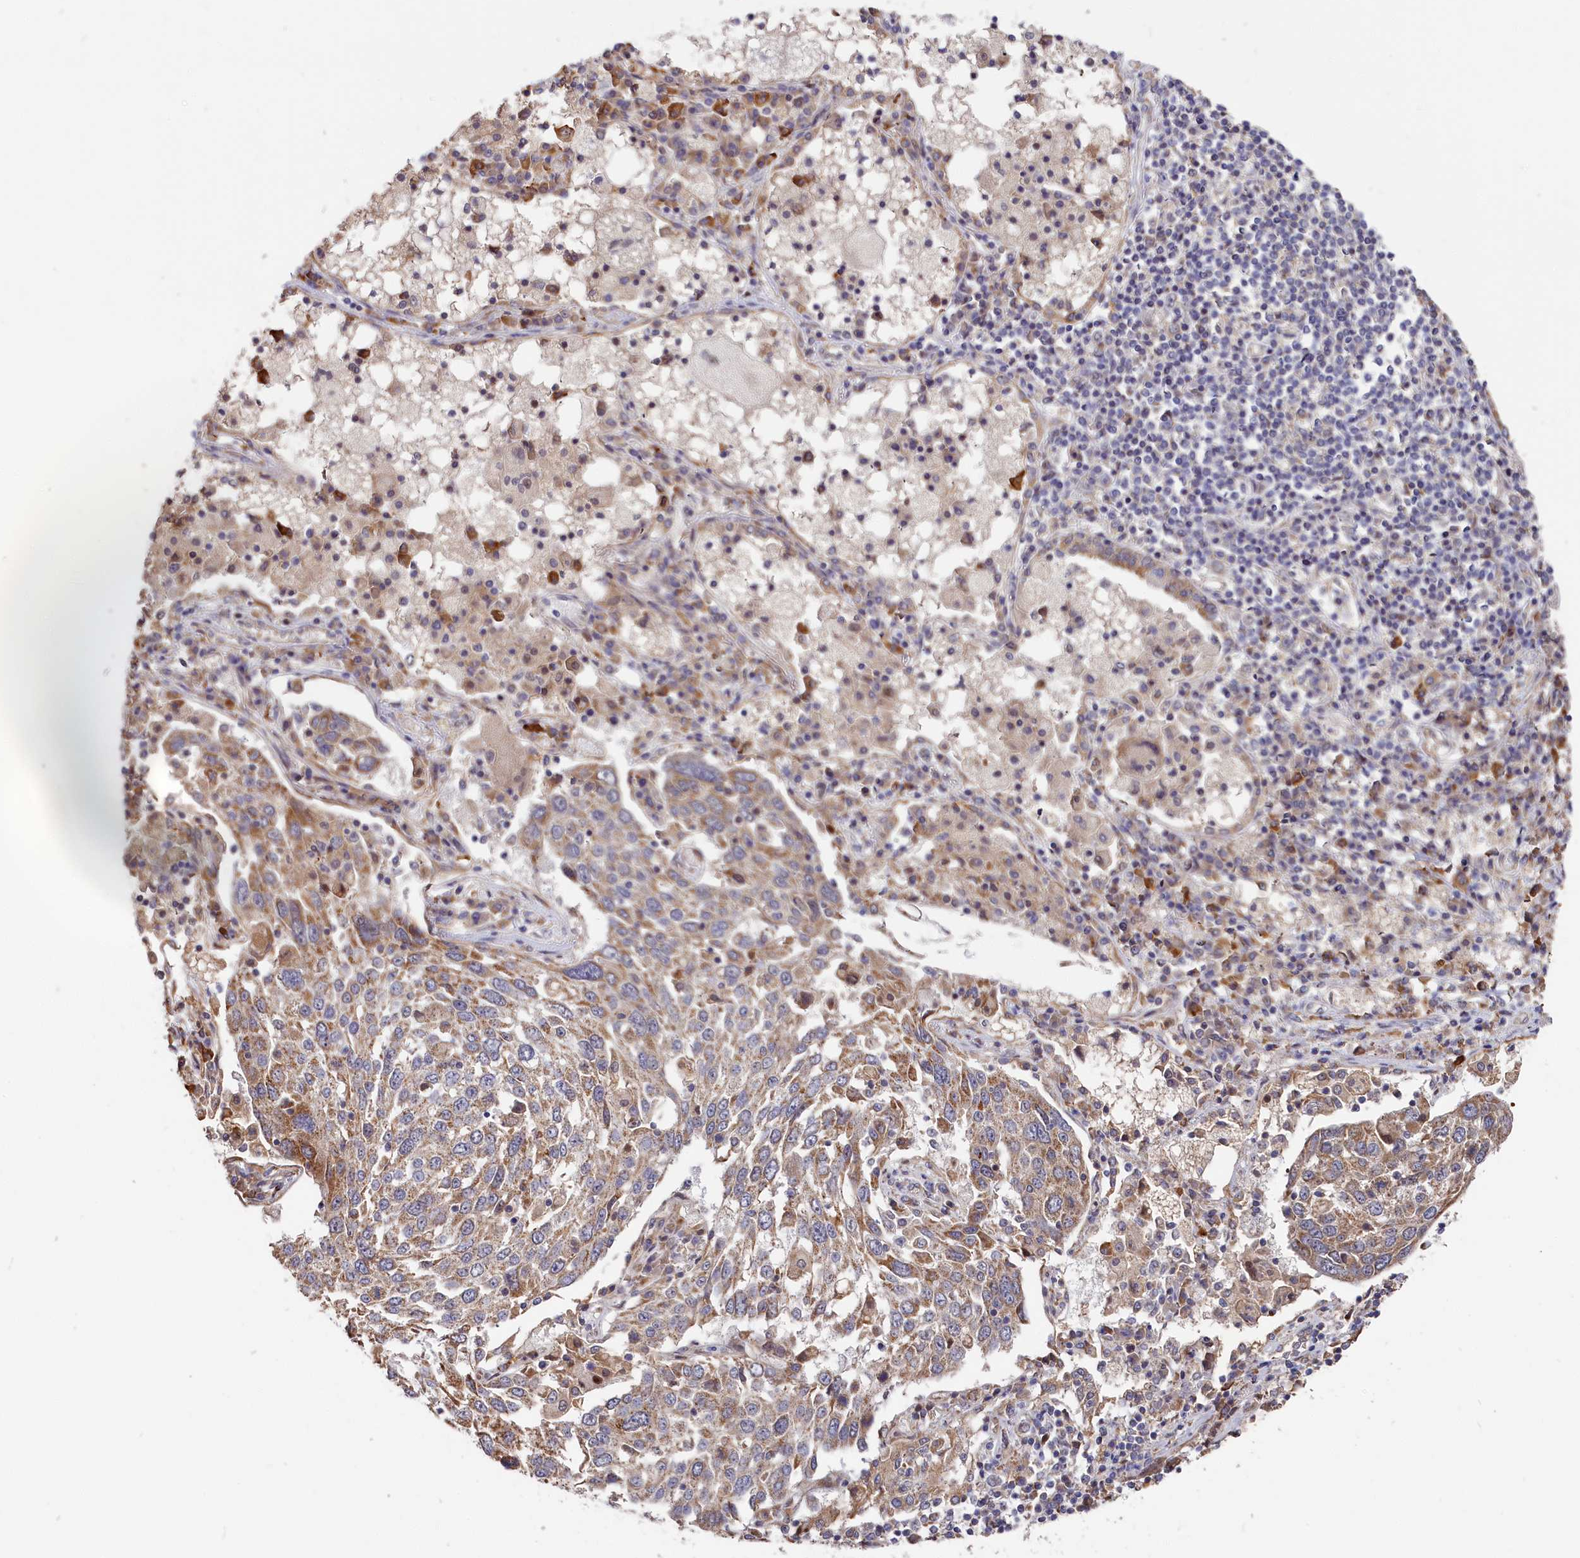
{"staining": {"intensity": "moderate", "quantity": ">75%", "location": "cytoplasmic/membranous"}, "tissue": "lung cancer", "cell_type": "Tumor cells", "image_type": "cancer", "snomed": [{"axis": "morphology", "description": "Squamous cell carcinoma, NOS"}, {"axis": "topography", "description": "Lung"}], "caption": "Immunohistochemical staining of human lung cancer displays medium levels of moderate cytoplasmic/membranous expression in approximately >75% of tumor cells. (DAB = brown stain, brightfield microscopy at high magnification).", "gene": "CEP44", "patient": {"sex": "male", "age": 65}}